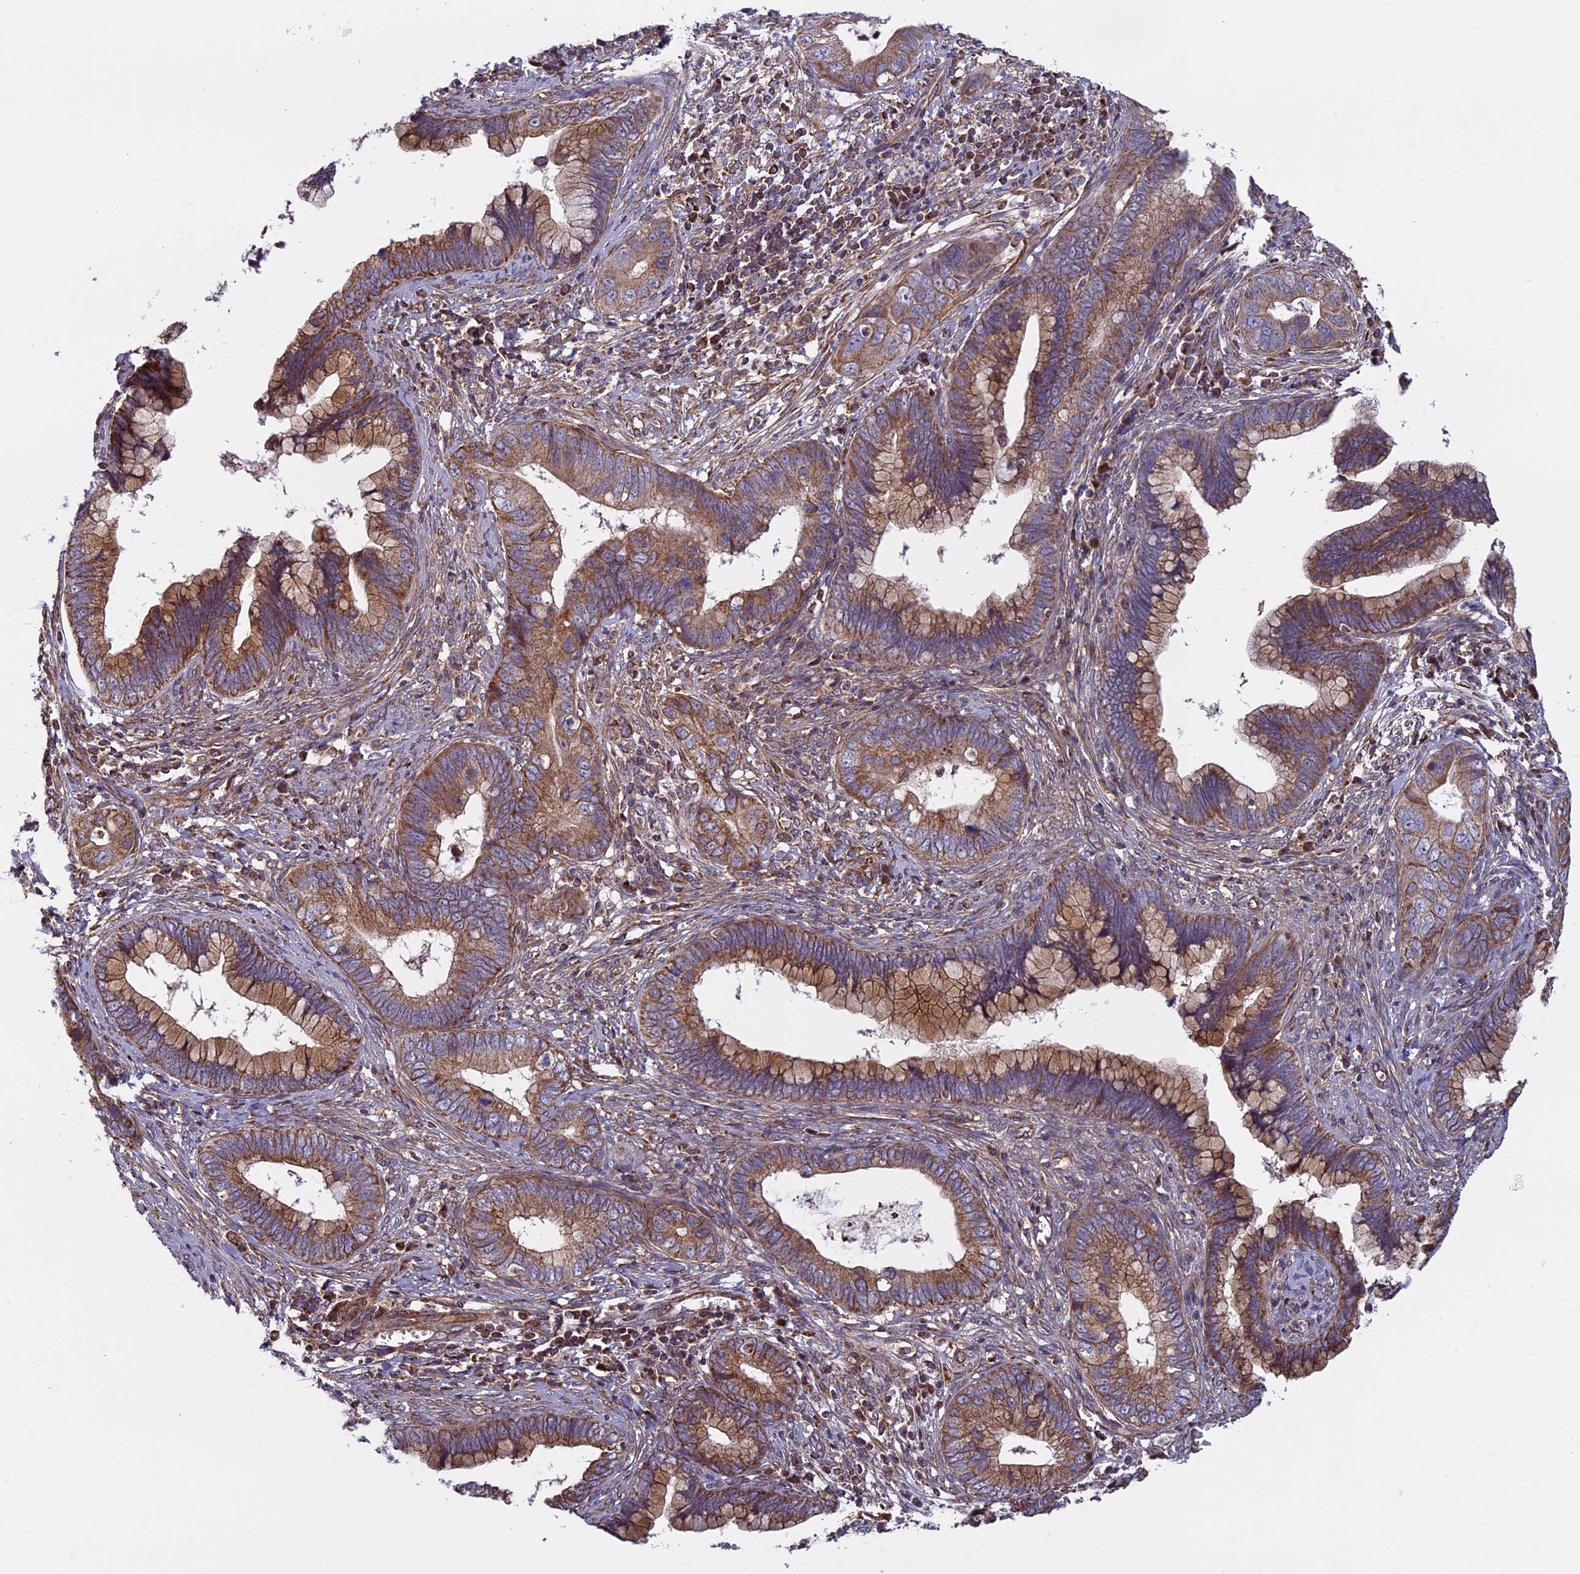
{"staining": {"intensity": "moderate", "quantity": ">75%", "location": "cytoplasmic/membranous"}, "tissue": "cervical cancer", "cell_type": "Tumor cells", "image_type": "cancer", "snomed": [{"axis": "morphology", "description": "Adenocarcinoma, NOS"}, {"axis": "topography", "description": "Cervix"}], "caption": "Cervical cancer (adenocarcinoma) stained for a protein (brown) demonstrates moderate cytoplasmic/membranous positive staining in approximately >75% of tumor cells.", "gene": "CCDC8", "patient": {"sex": "female", "age": 44}}